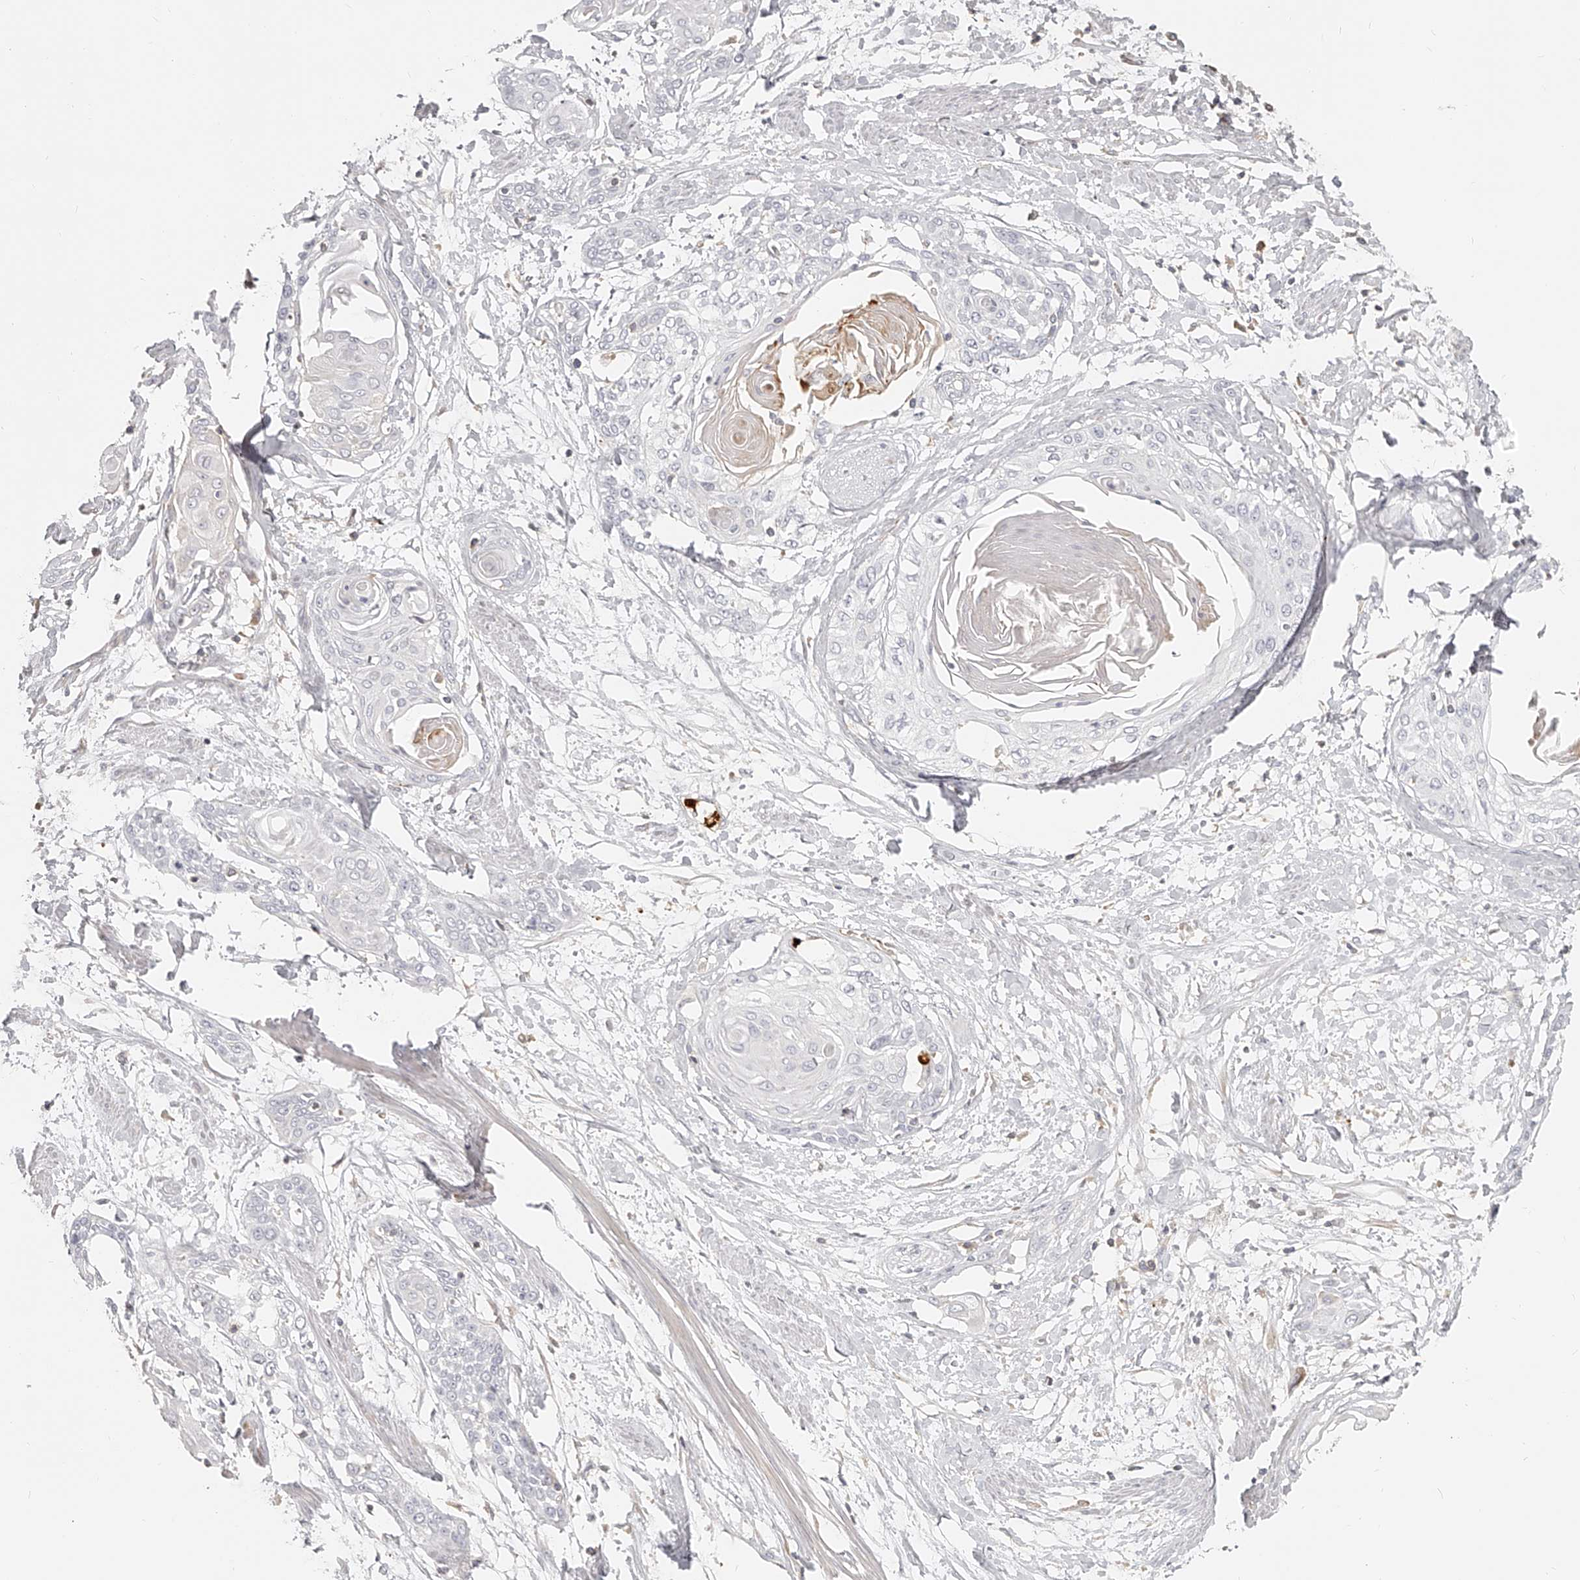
{"staining": {"intensity": "negative", "quantity": "none", "location": "none"}, "tissue": "cervical cancer", "cell_type": "Tumor cells", "image_type": "cancer", "snomed": [{"axis": "morphology", "description": "Squamous cell carcinoma, NOS"}, {"axis": "topography", "description": "Cervix"}], "caption": "A micrograph of squamous cell carcinoma (cervical) stained for a protein shows no brown staining in tumor cells.", "gene": "ITGB3", "patient": {"sex": "female", "age": 57}}